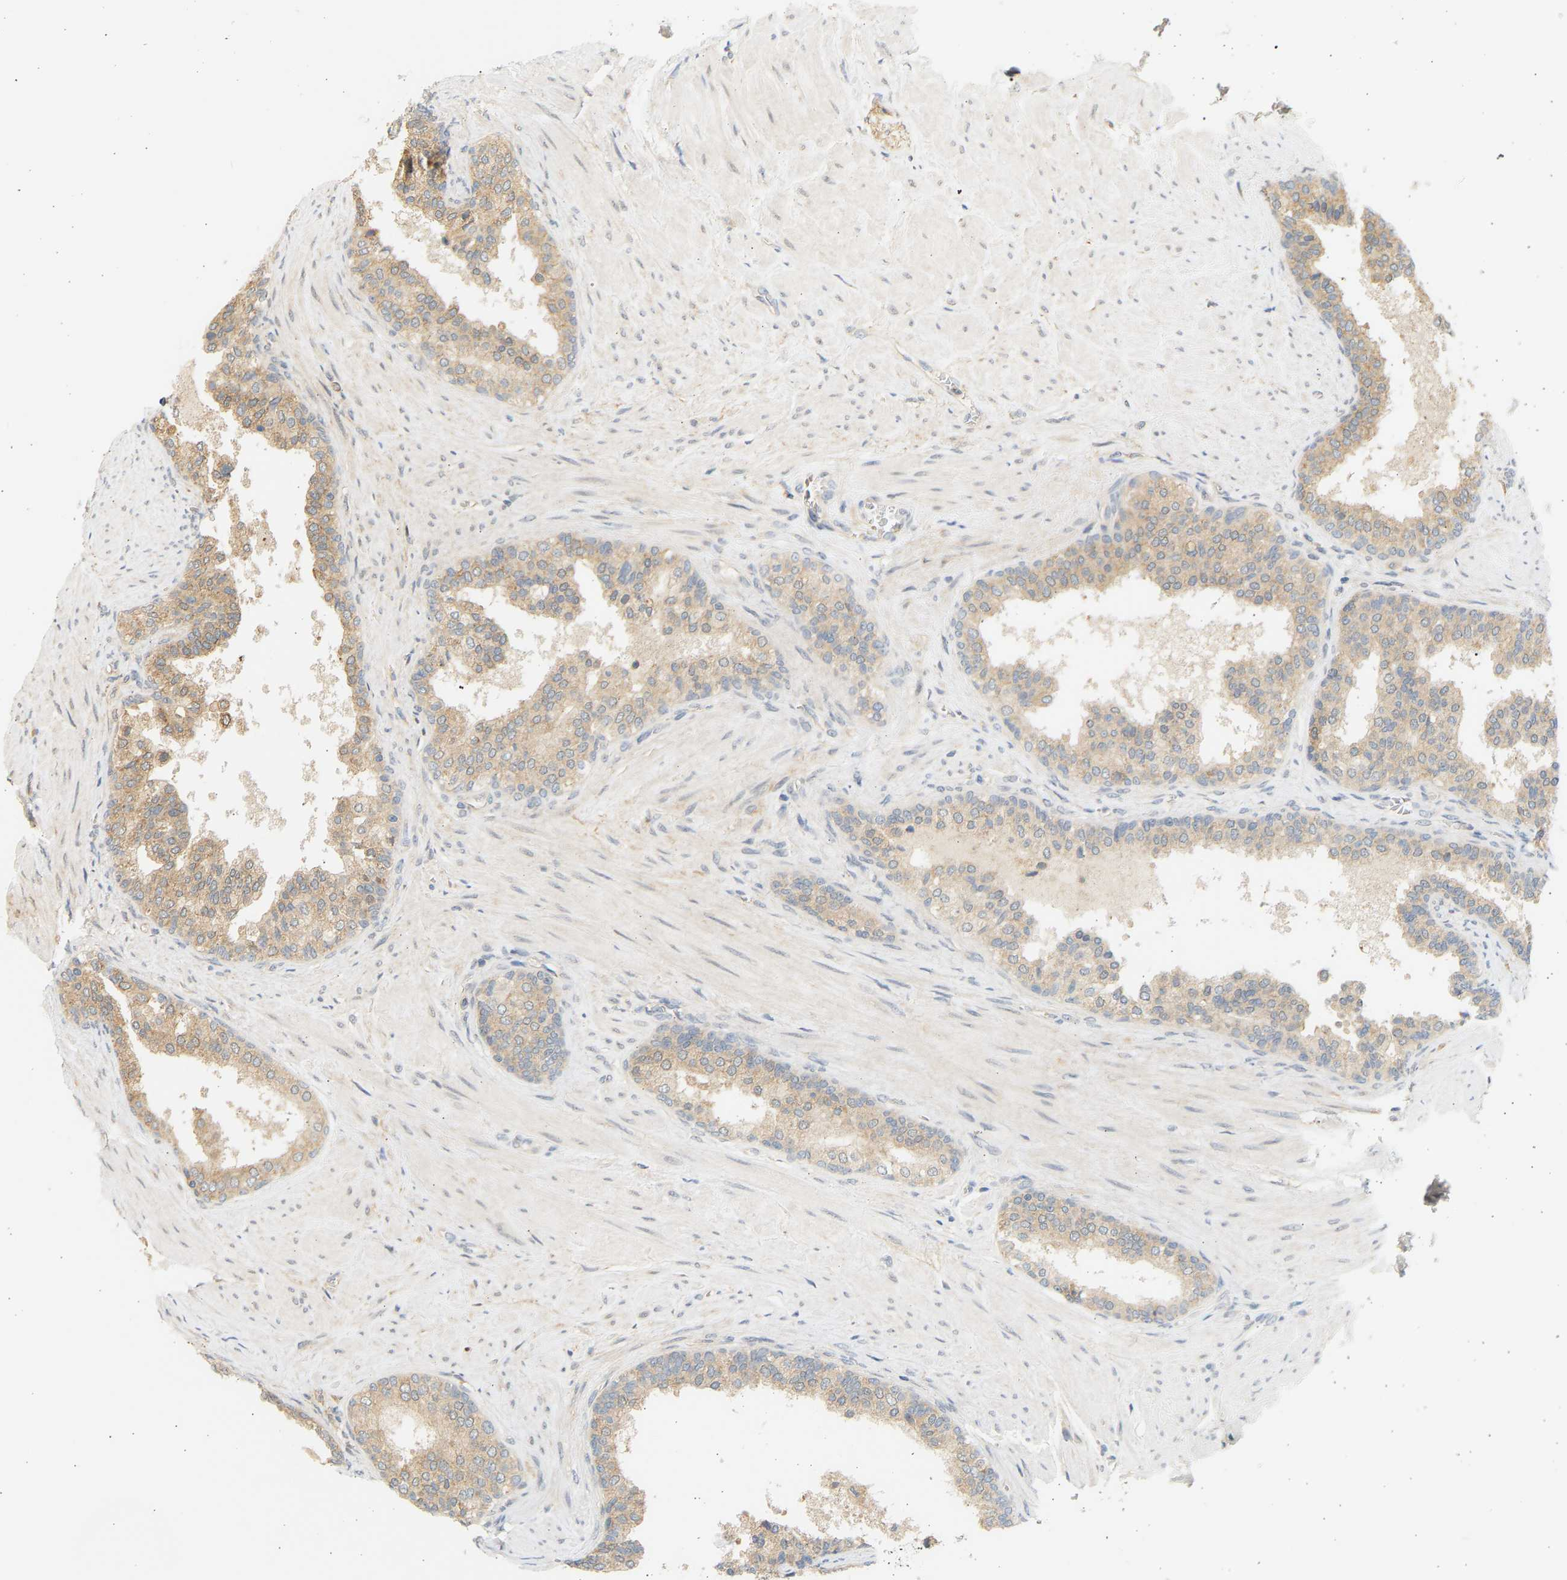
{"staining": {"intensity": "weak", "quantity": ">75%", "location": "cytoplasmic/membranous"}, "tissue": "prostate cancer", "cell_type": "Tumor cells", "image_type": "cancer", "snomed": [{"axis": "morphology", "description": "Adenocarcinoma, Low grade"}, {"axis": "topography", "description": "Prostate"}], "caption": "Human prostate cancer stained with a protein marker shows weak staining in tumor cells.", "gene": "B4GALT6", "patient": {"sex": "male", "age": 60}}